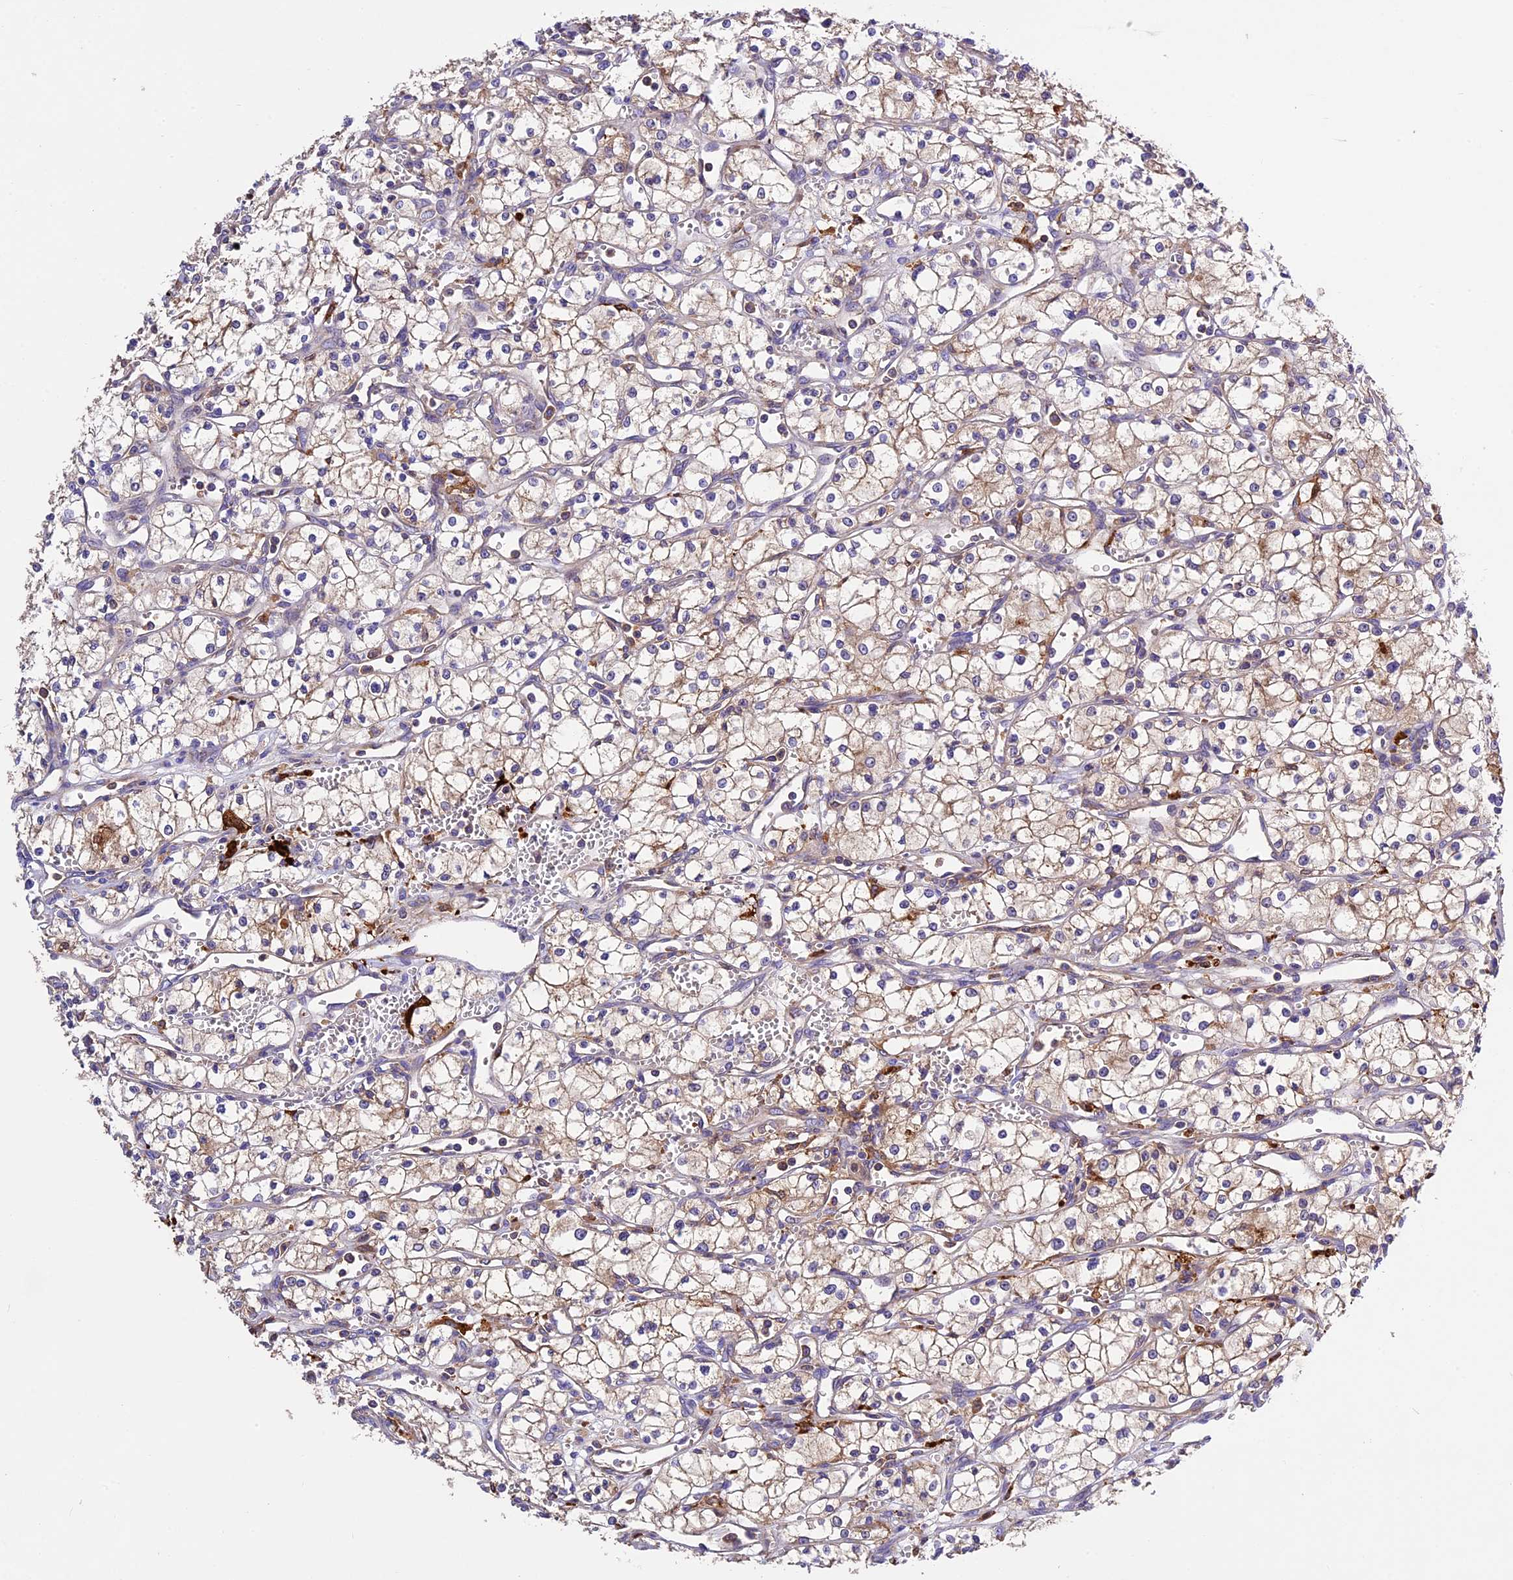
{"staining": {"intensity": "weak", "quantity": "25%-75%", "location": "cytoplasmic/membranous"}, "tissue": "renal cancer", "cell_type": "Tumor cells", "image_type": "cancer", "snomed": [{"axis": "morphology", "description": "Adenocarcinoma, NOS"}, {"axis": "topography", "description": "Kidney"}], "caption": "Renal adenocarcinoma stained for a protein shows weak cytoplasmic/membranous positivity in tumor cells.", "gene": "CILP2", "patient": {"sex": "male", "age": 59}}